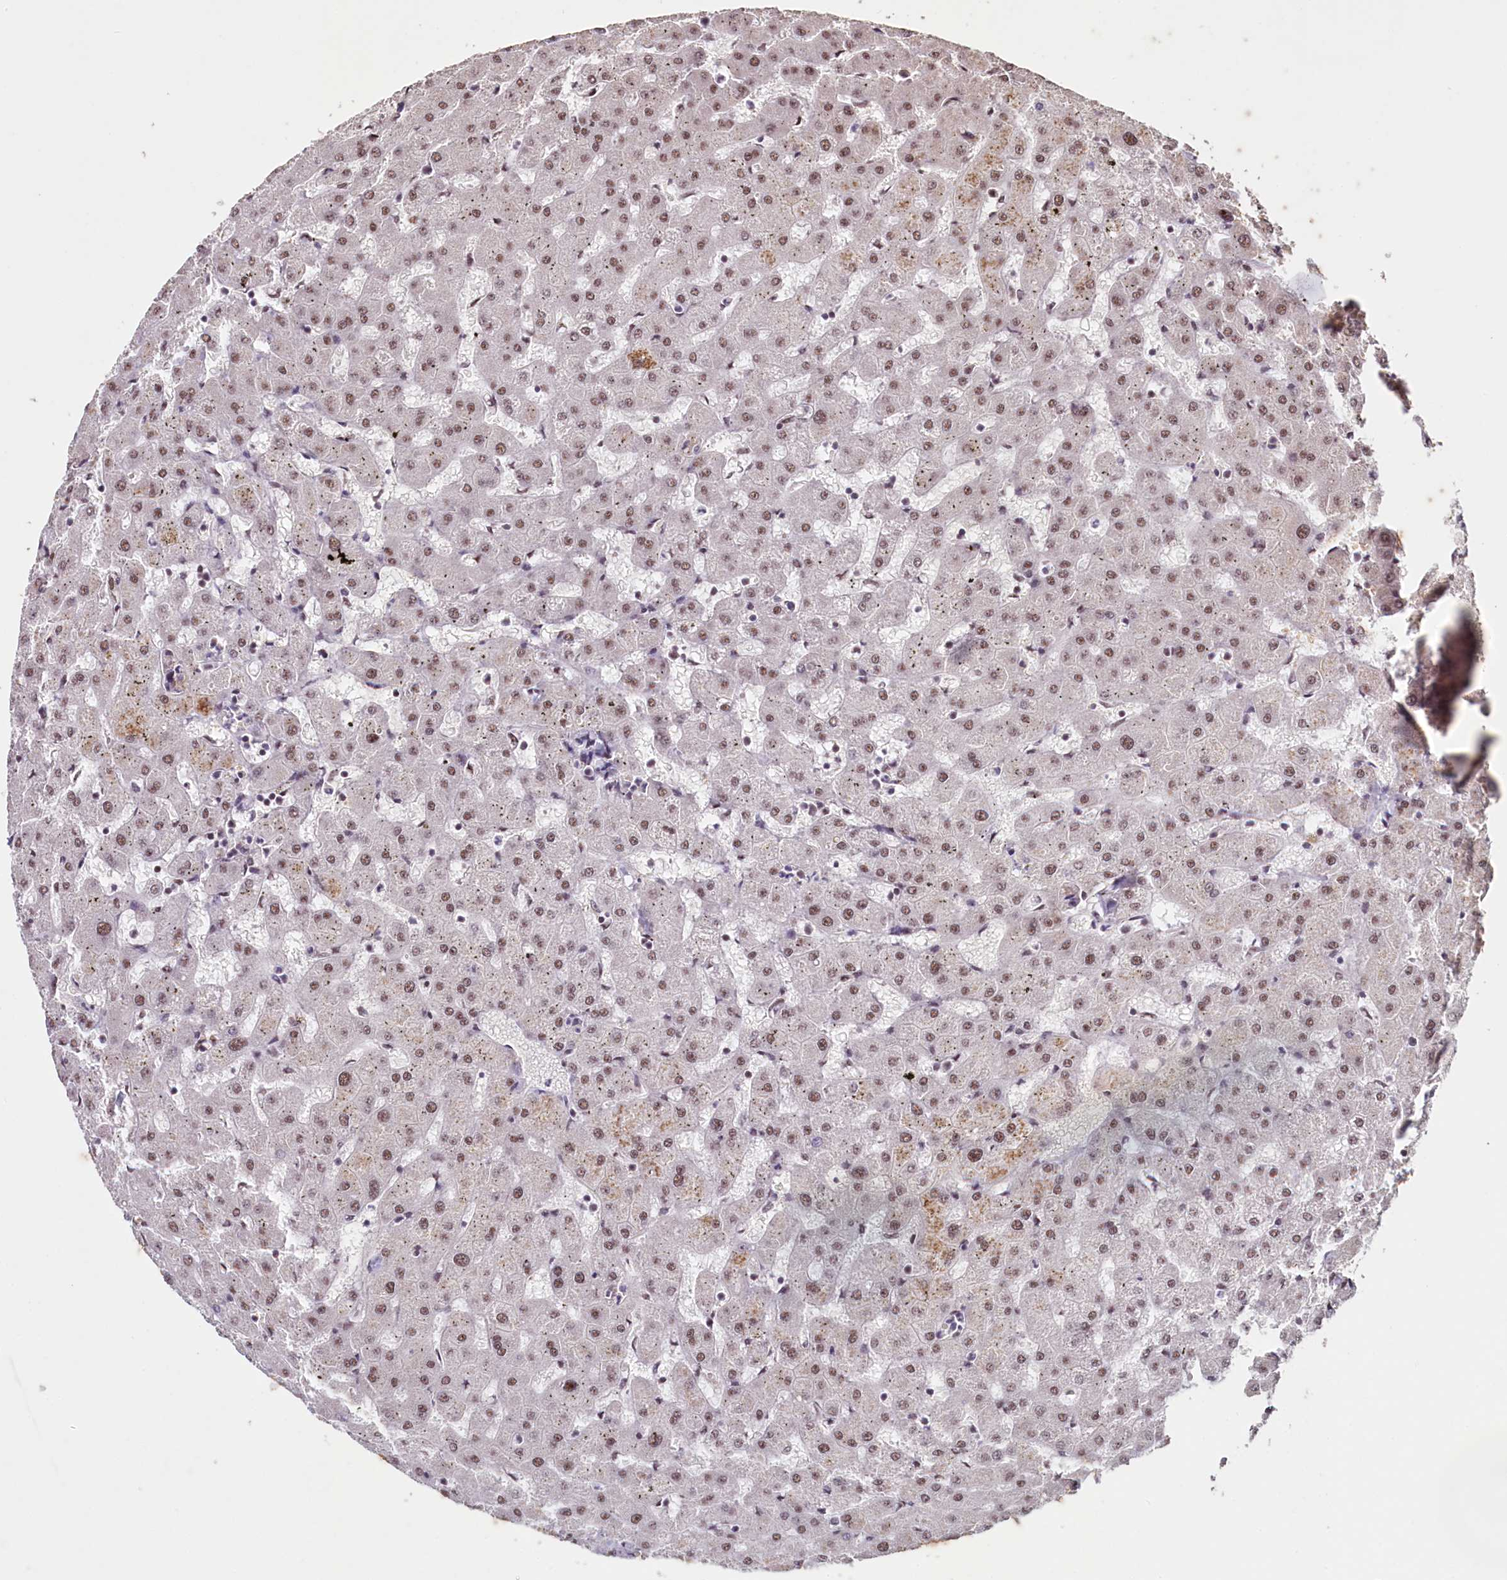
{"staining": {"intensity": "weak", "quantity": "25%-75%", "location": "nuclear"}, "tissue": "liver", "cell_type": "Cholangiocytes", "image_type": "normal", "snomed": [{"axis": "morphology", "description": "Normal tissue, NOS"}, {"axis": "topography", "description": "Liver"}], "caption": "Immunohistochemistry (IHC) staining of normal liver, which shows low levels of weak nuclear staining in about 25%-75% of cholangiocytes indicating weak nuclear protein positivity. The staining was performed using DAB (brown) for protein detection and nuclei were counterstained in hematoxylin (blue).", "gene": "PDE6D", "patient": {"sex": "female", "age": 63}}